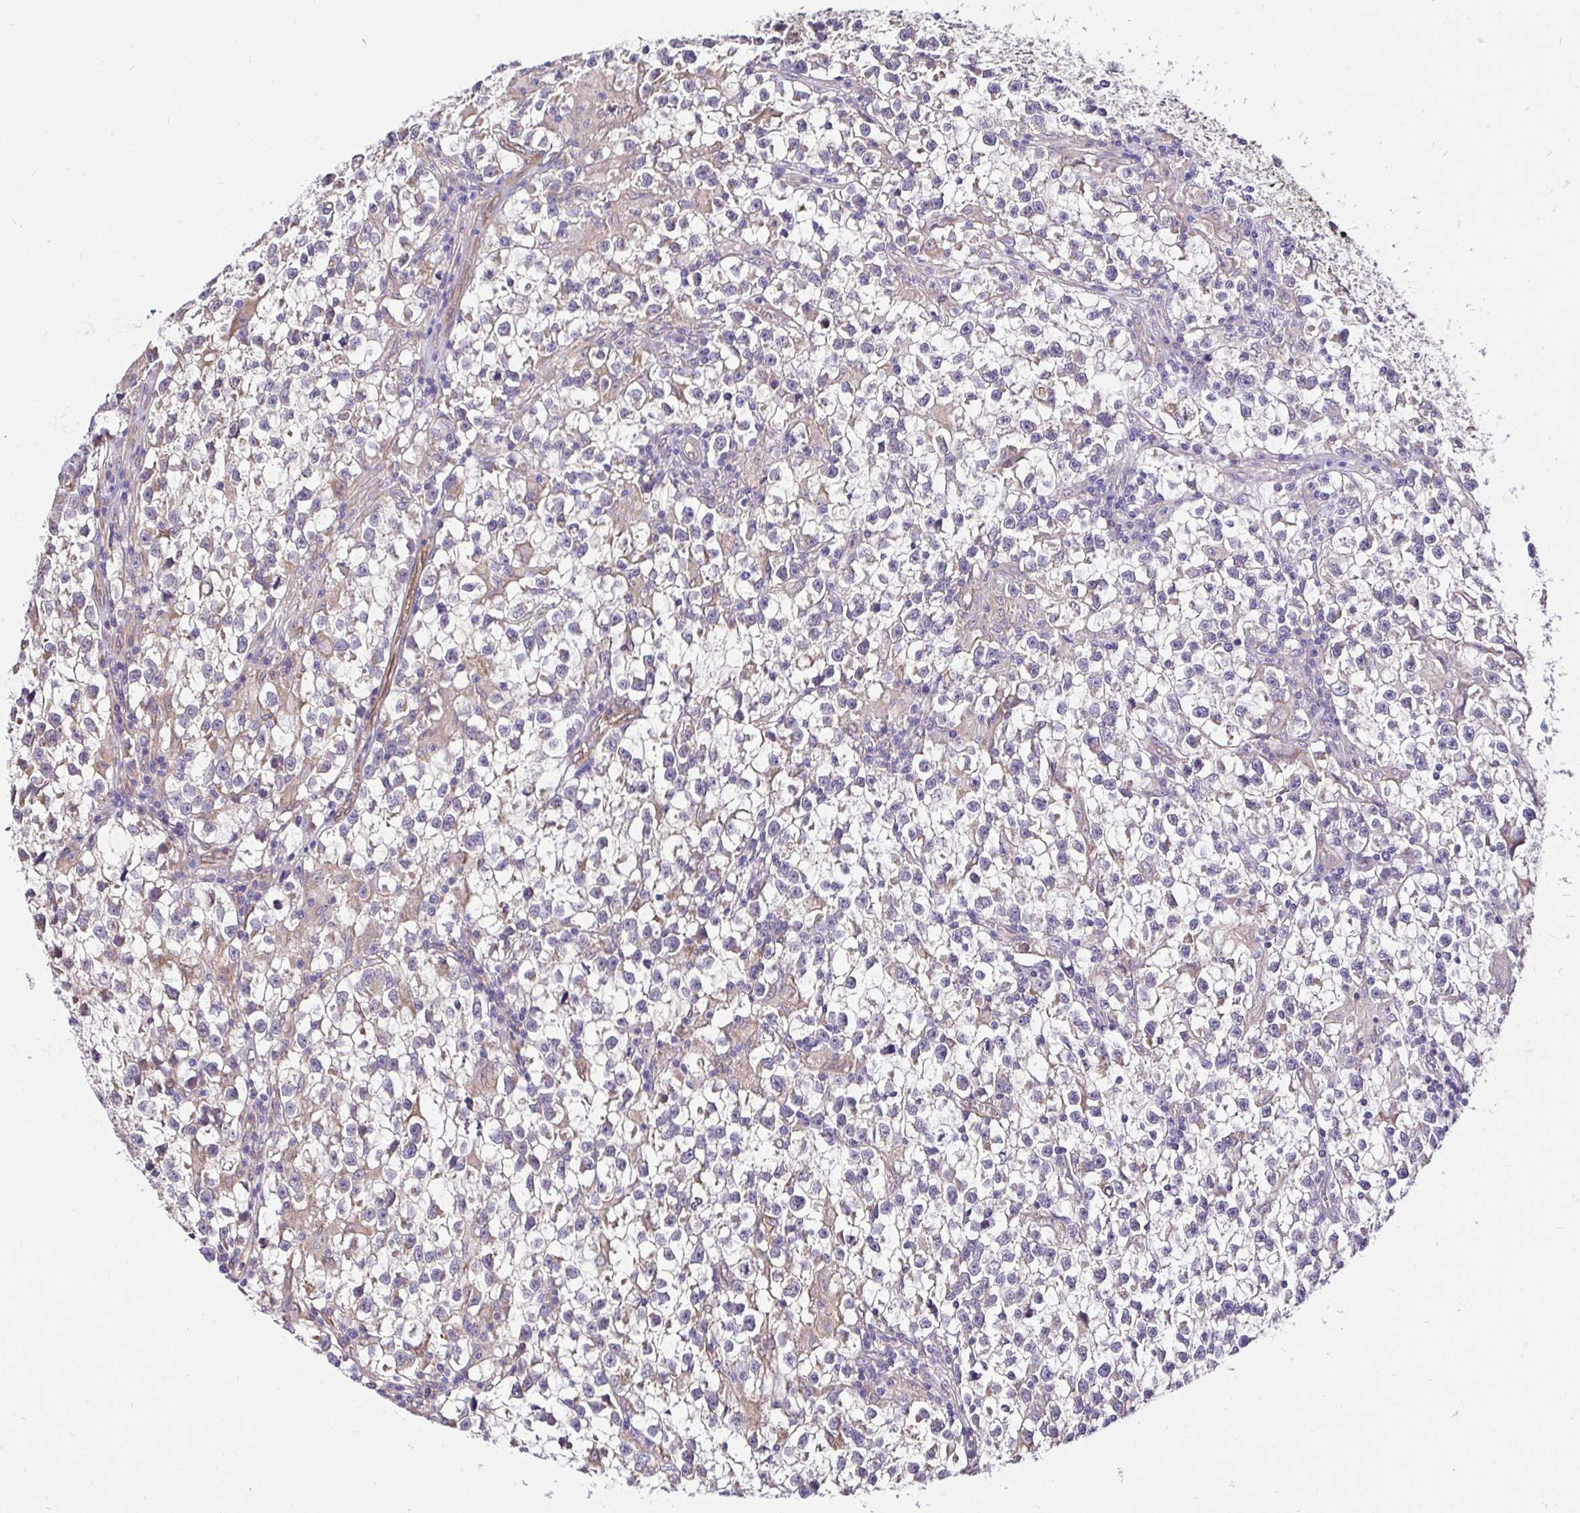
{"staining": {"intensity": "negative", "quantity": "none", "location": "none"}, "tissue": "testis cancer", "cell_type": "Tumor cells", "image_type": "cancer", "snomed": [{"axis": "morphology", "description": "Seminoma, NOS"}, {"axis": "topography", "description": "Testis"}], "caption": "A histopathology image of testis cancer (seminoma) stained for a protein displays no brown staining in tumor cells.", "gene": "CCDC122", "patient": {"sex": "male", "age": 31}}